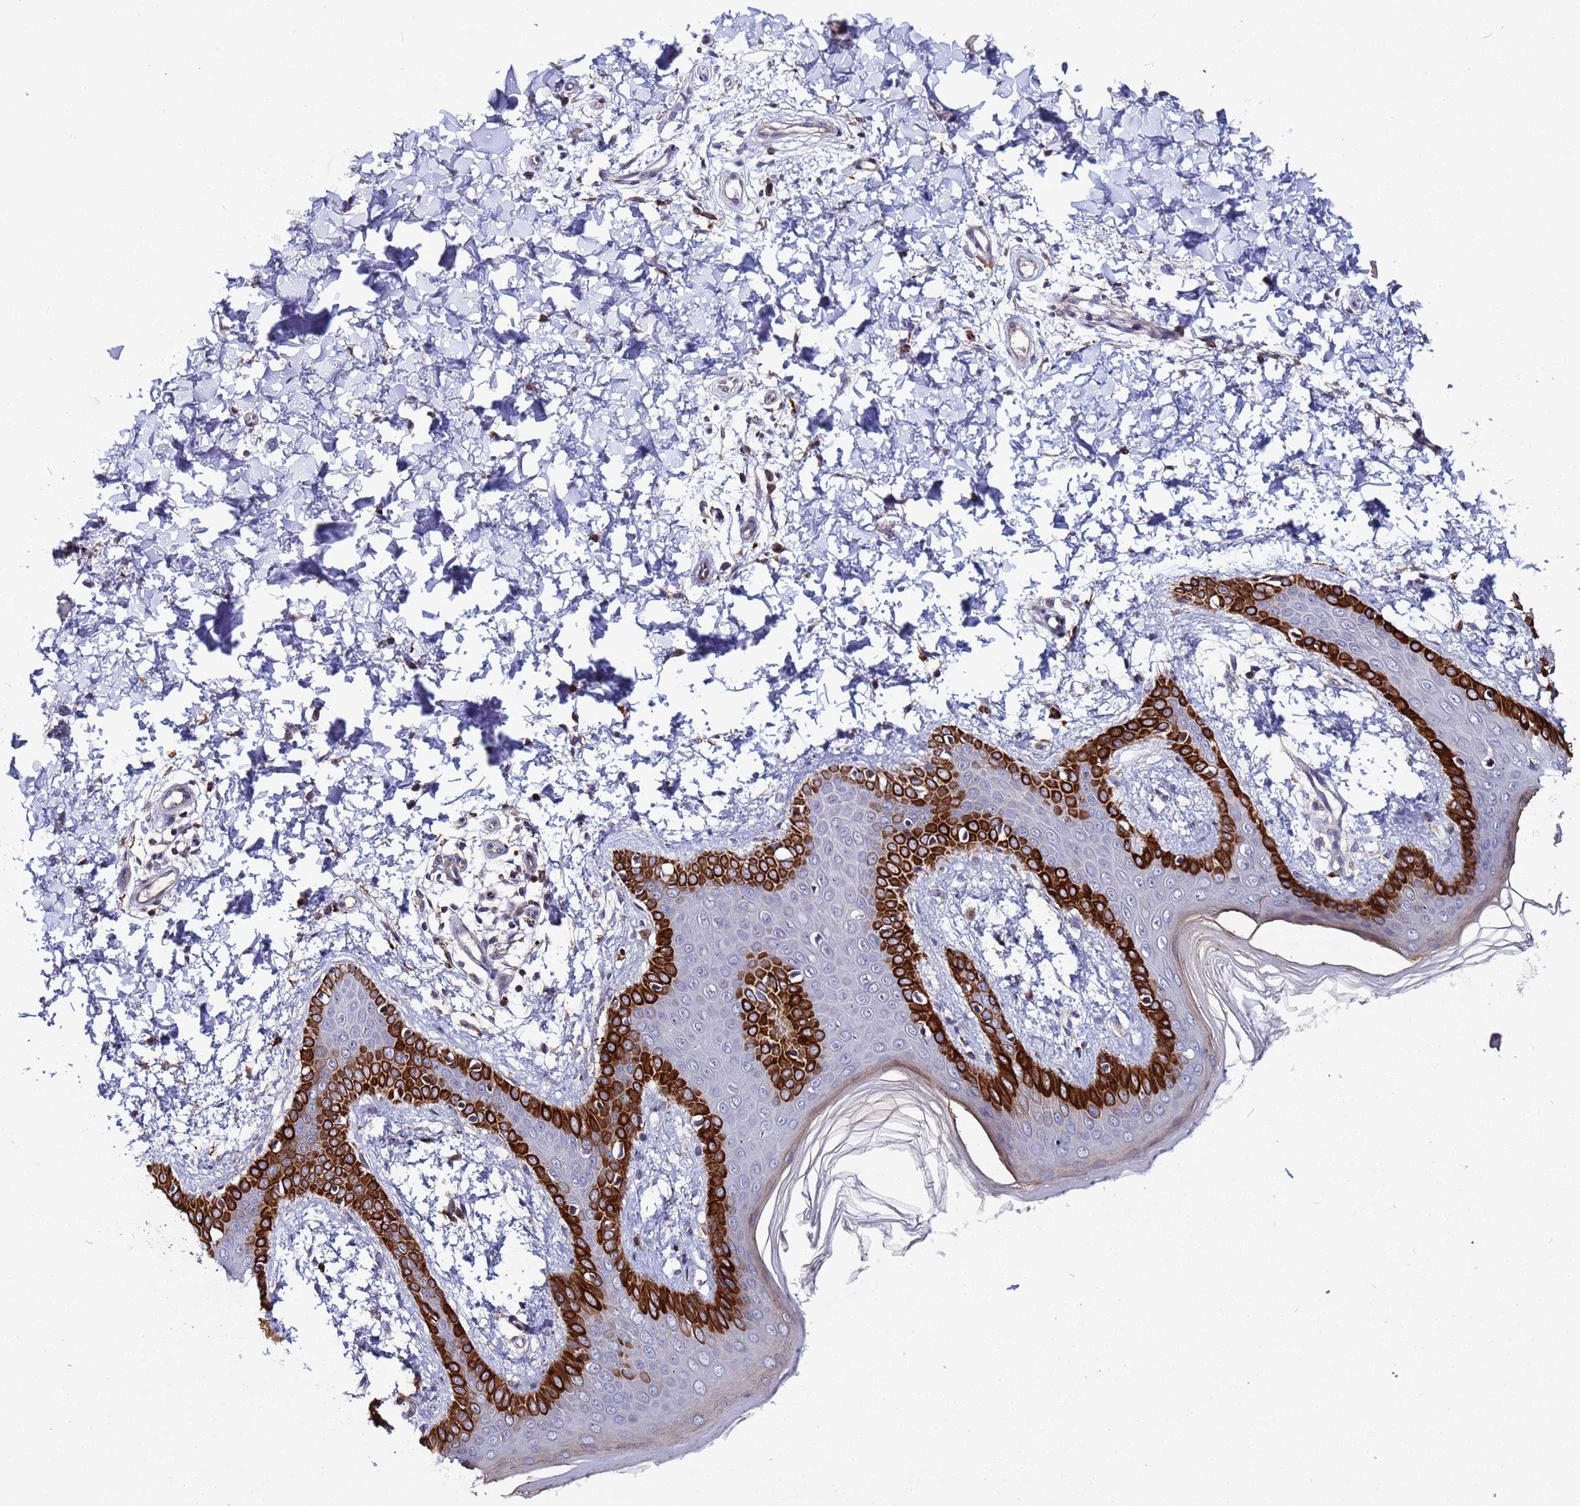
{"staining": {"intensity": "negative", "quantity": "none", "location": "none"}, "tissue": "skin", "cell_type": "Fibroblasts", "image_type": "normal", "snomed": [{"axis": "morphology", "description": "Normal tissue, NOS"}, {"axis": "topography", "description": "Skin"}], "caption": "The immunohistochemistry histopathology image has no significant positivity in fibroblasts of skin.", "gene": "PLXDC2", "patient": {"sex": "male", "age": 36}}